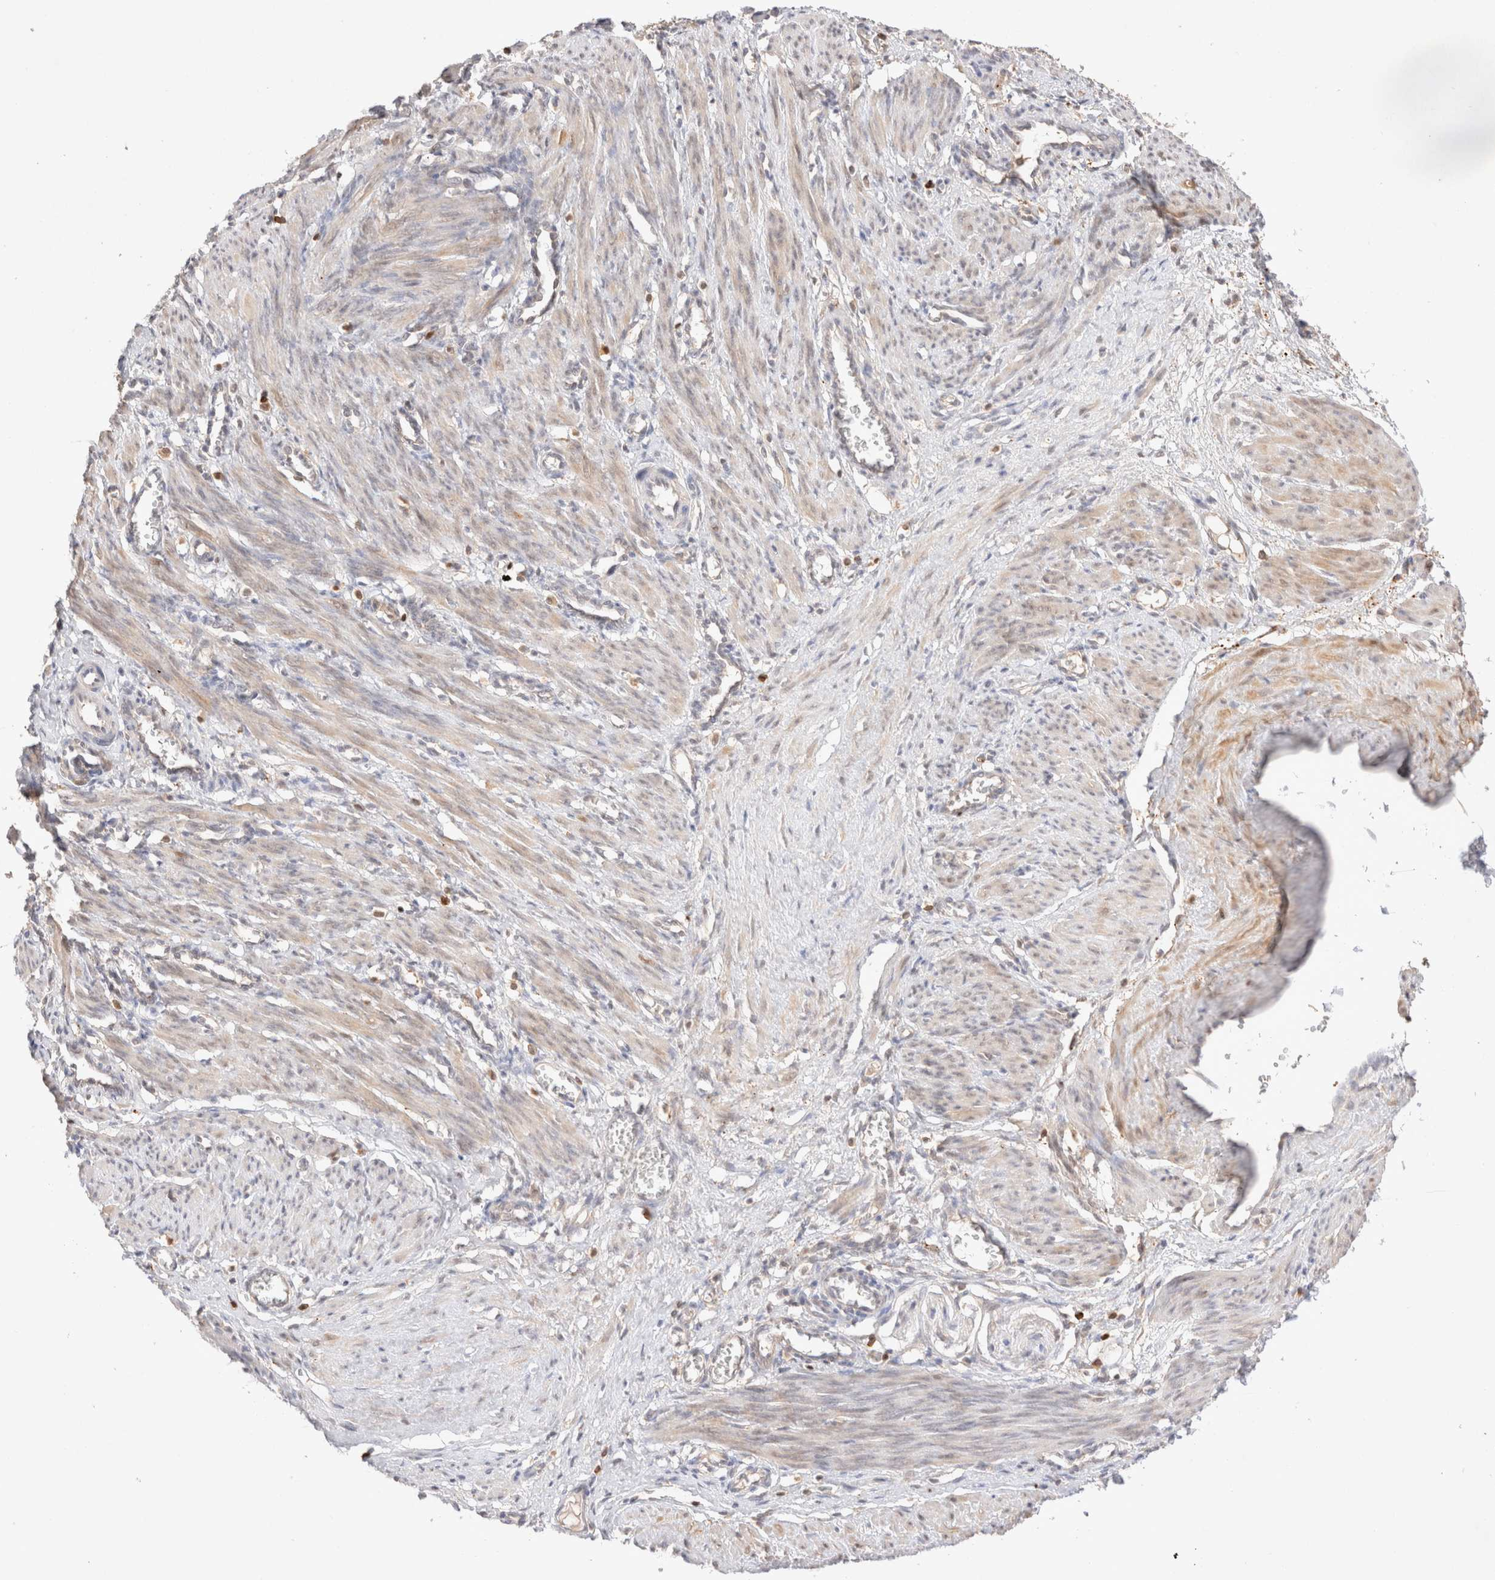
{"staining": {"intensity": "weak", "quantity": "25%-75%", "location": "cytoplasmic/membranous"}, "tissue": "smooth muscle", "cell_type": "Smooth muscle cells", "image_type": "normal", "snomed": [{"axis": "morphology", "description": "Normal tissue, NOS"}, {"axis": "topography", "description": "Endometrium"}], "caption": "Smooth muscle cells demonstrate weak cytoplasmic/membranous expression in approximately 25%-75% of cells in normal smooth muscle.", "gene": "STARD10", "patient": {"sex": "female", "age": 33}}